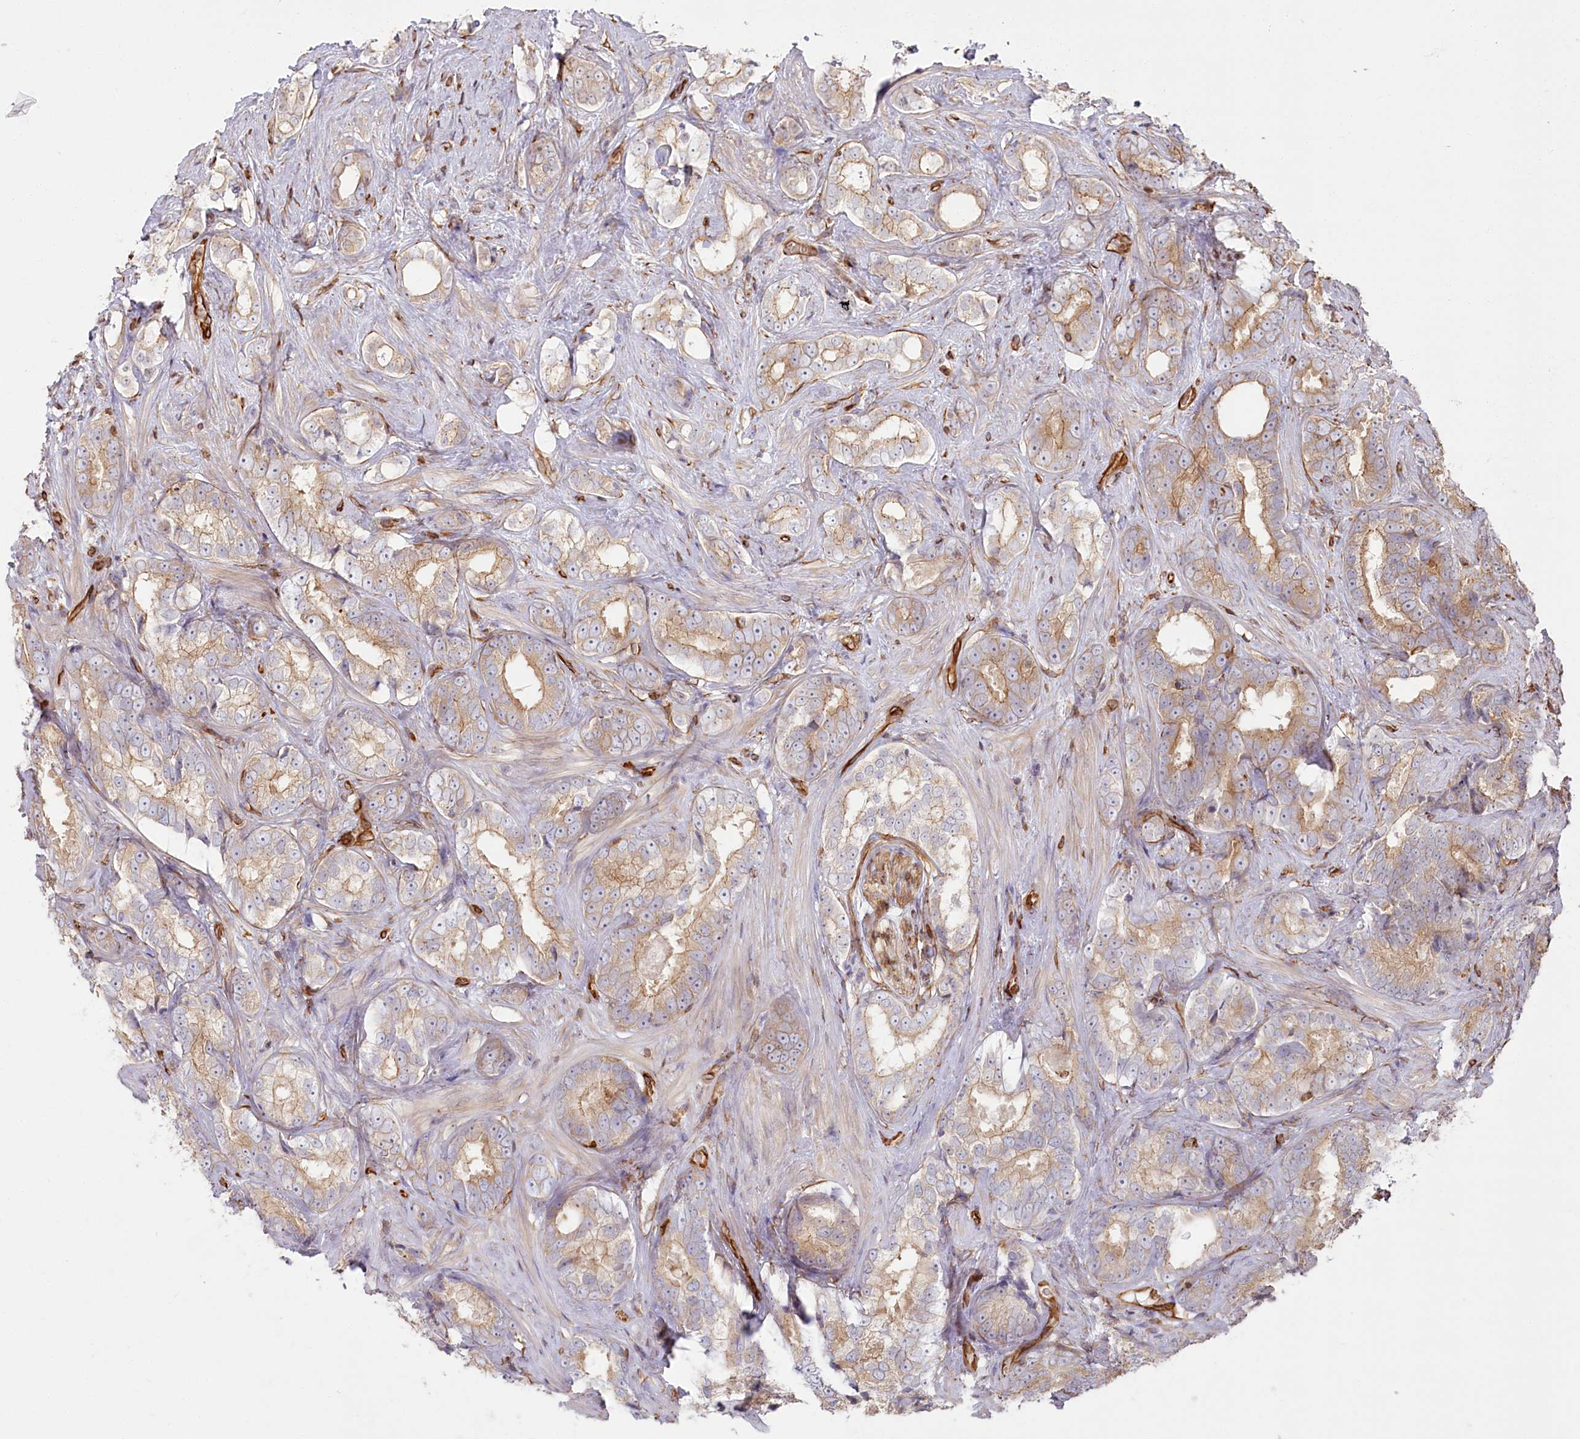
{"staining": {"intensity": "moderate", "quantity": "25%-75%", "location": "cytoplasmic/membranous"}, "tissue": "prostate cancer", "cell_type": "Tumor cells", "image_type": "cancer", "snomed": [{"axis": "morphology", "description": "Adenocarcinoma, High grade"}, {"axis": "topography", "description": "Prostate"}], "caption": "Moderate cytoplasmic/membranous expression for a protein is present in approximately 25%-75% of tumor cells of adenocarcinoma (high-grade) (prostate) using IHC.", "gene": "TTC1", "patient": {"sex": "male", "age": 66}}